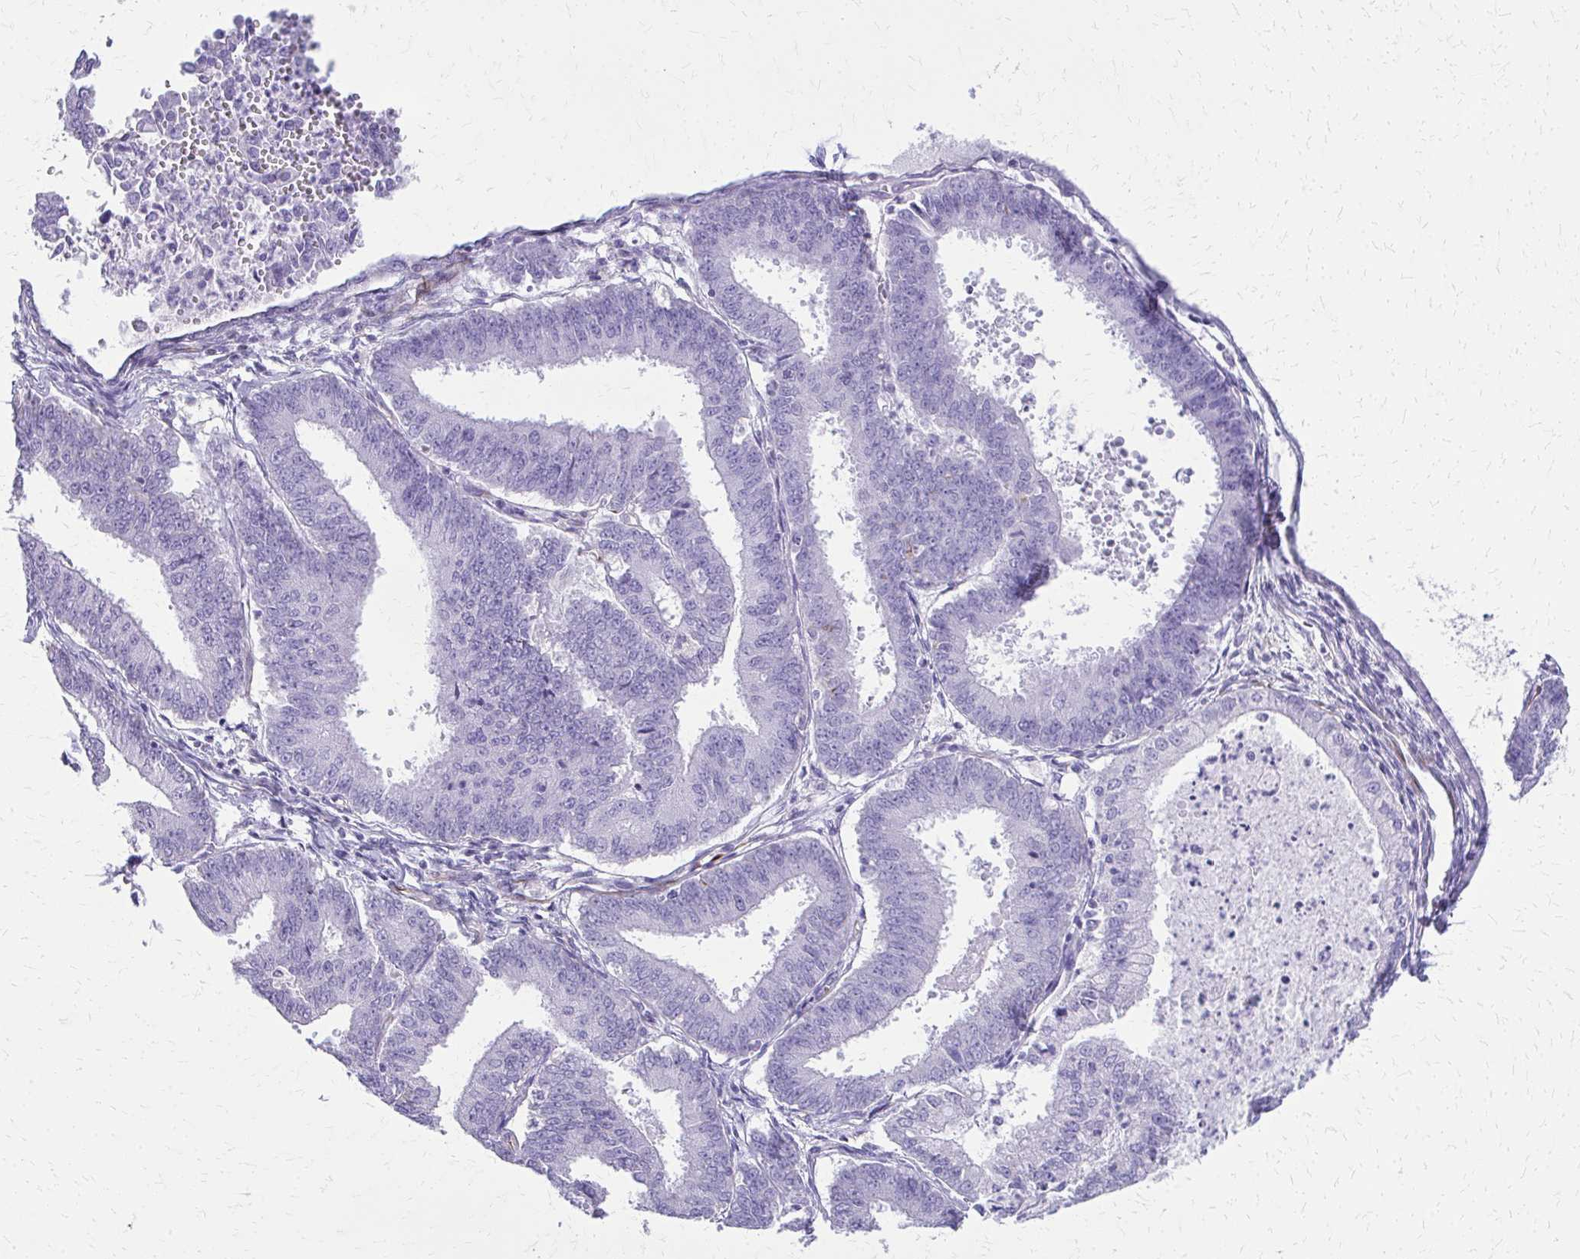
{"staining": {"intensity": "negative", "quantity": "none", "location": "none"}, "tissue": "endometrial cancer", "cell_type": "Tumor cells", "image_type": "cancer", "snomed": [{"axis": "morphology", "description": "Adenocarcinoma, NOS"}, {"axis": "topography", "description": "Endometrium"}], "caption": "Histopathology image shows no protein positivity in tumor cells of adenocarcinoma (endometrial) tissue. (DAB (3,3'-diaminobenzidine) immunohistochemistry (IHC) with hematoxylin counter stain).", "gene": "TRIM6", "patient": {"sex": "female", "age": 73}}